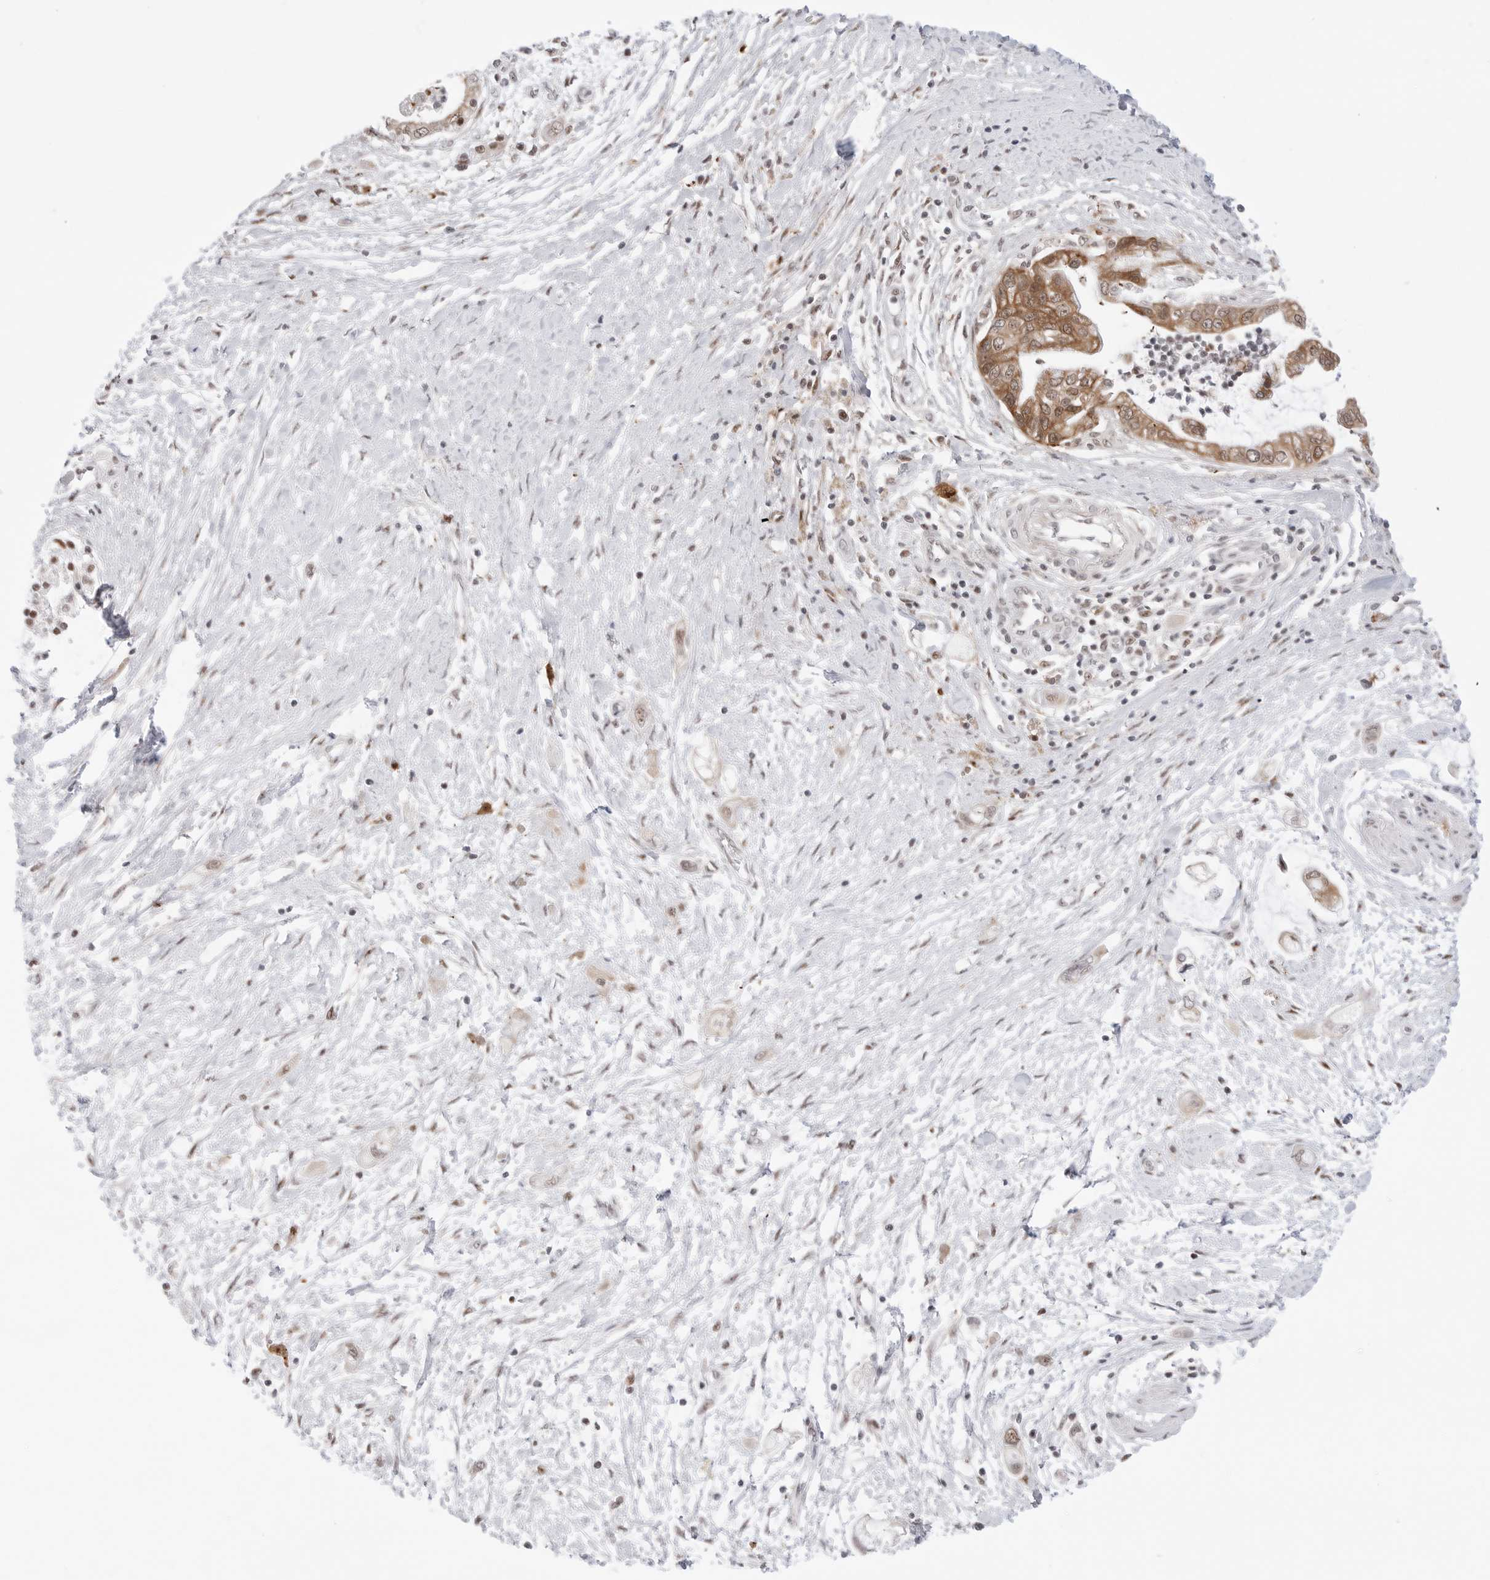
{"staining": {"intensity": "moderate", "quantity": ">75%", "location": "cytoplasmic/membranous,nuclear"}, "tissue": "pancreatic cancer", "cell_type": "Tumor cells", "image_type": "cancer", "snomed": [{"axis": "morphology", "description": "Adenocarcinoma, NOS"}, {"axis": "topography", "description": "Pancreas"}], "caption": "A brown stain highlights moderate cytoplasmic/membranous and nuclear staining of a protein in human pancreatic cancer tumor cells. (DAB (3,3'-diaminobenzidine) = brown stain, brightfield microscopy at high magnification).", "gene": "C1orf162", "patient": {"sex": "male", "age": 59}}